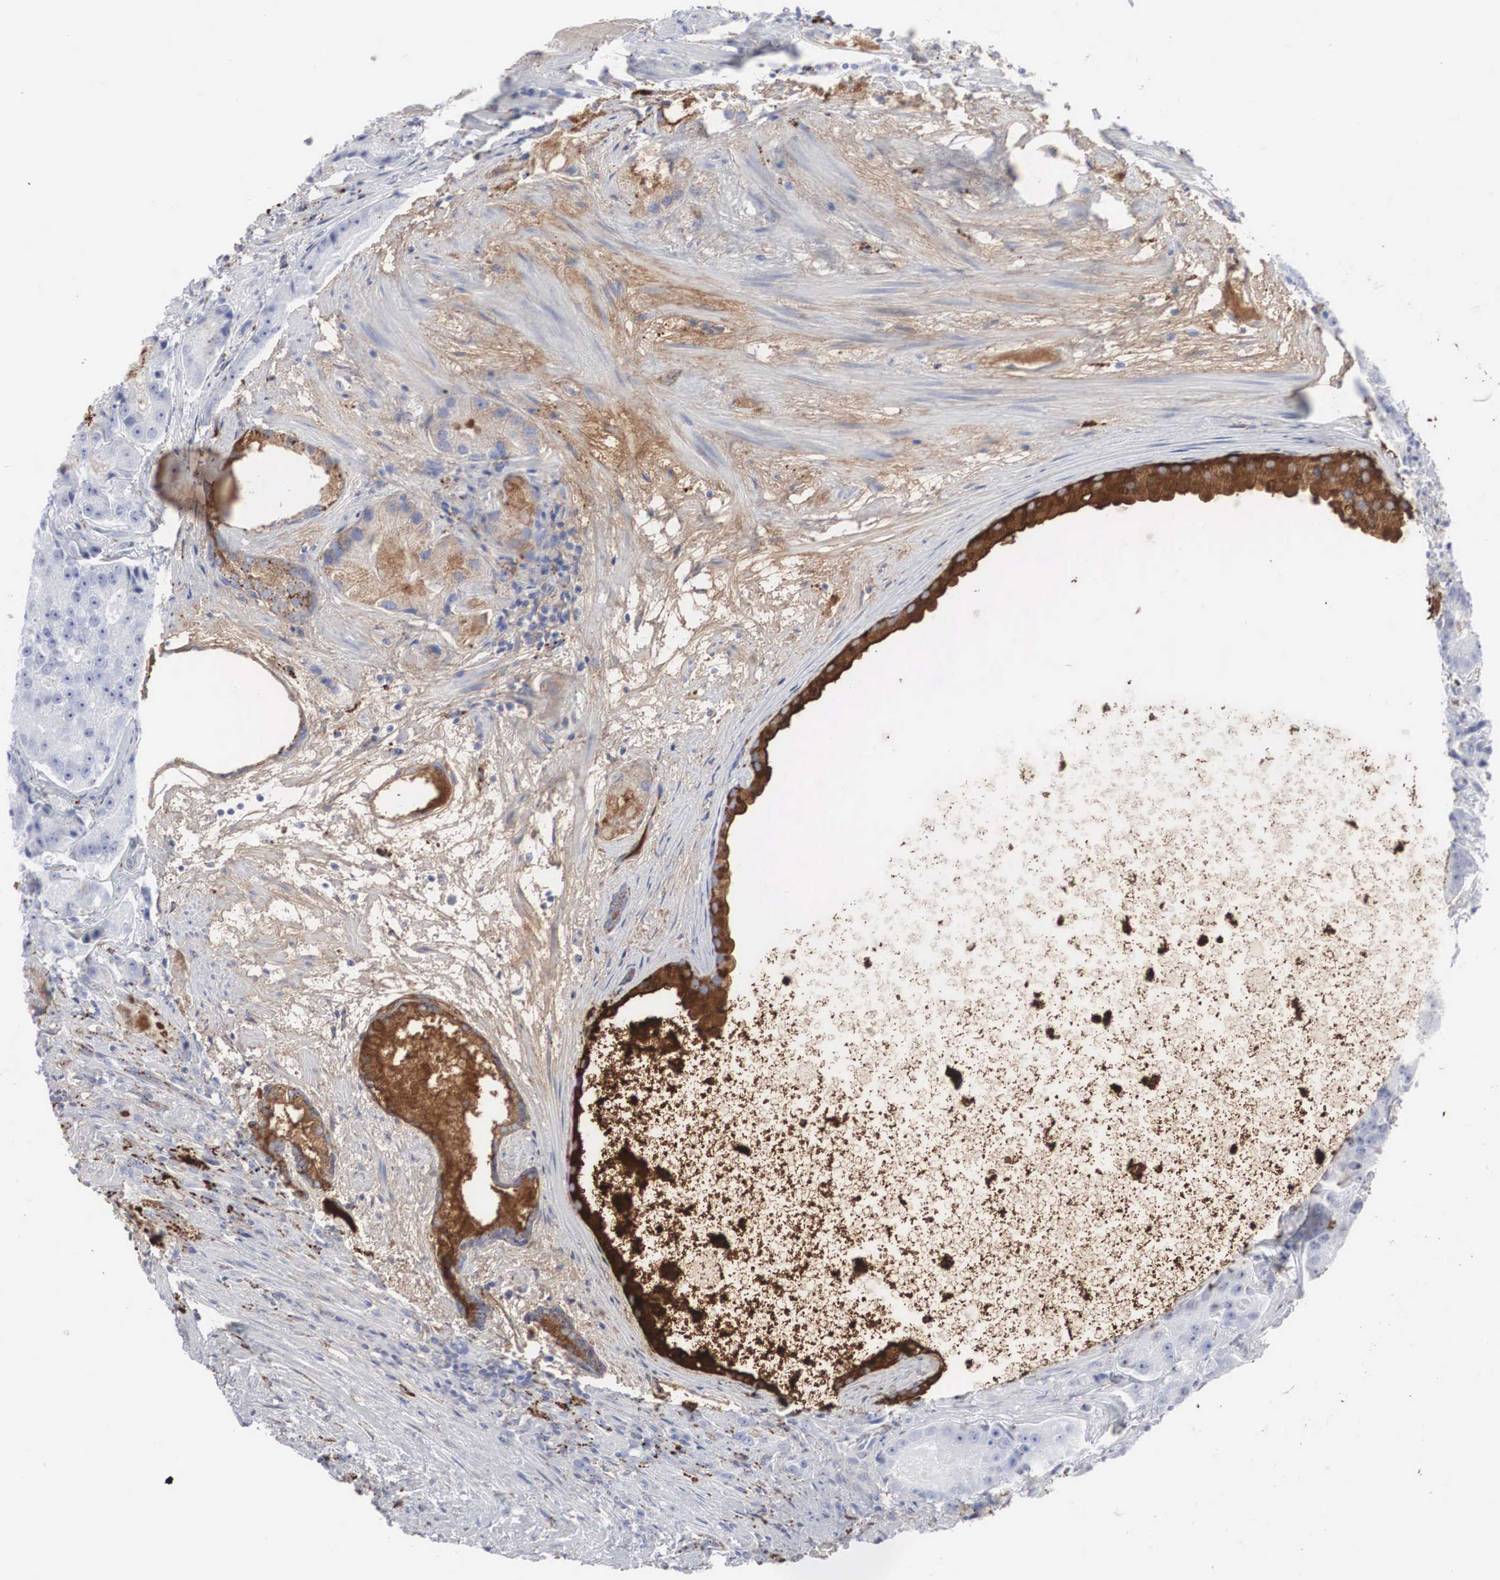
{"staining": {"intensity": "weak", "quantity": "25%-75%", "location": "cytoplasmic/membranous"}, "tissue": "prostate cancer", "cell_type": "Tumor cells", "image_type": "cancer", "snomed": [{"axis": "morphology", "description": "Adenocarcinoma, Medium grade"}, {"axis": "topography", "description": "Prostate"}], "caption": "Prostate cancer (adenocarcinoma (medium-grade)) stained with IHC exhibits weak cytoplasmic/membranous expression in about 25%-75% of tumor cells. Nuclei are stained in blue.", "gene": "LGALS3BP", "patient": {"sex": "male", "age": 70}}